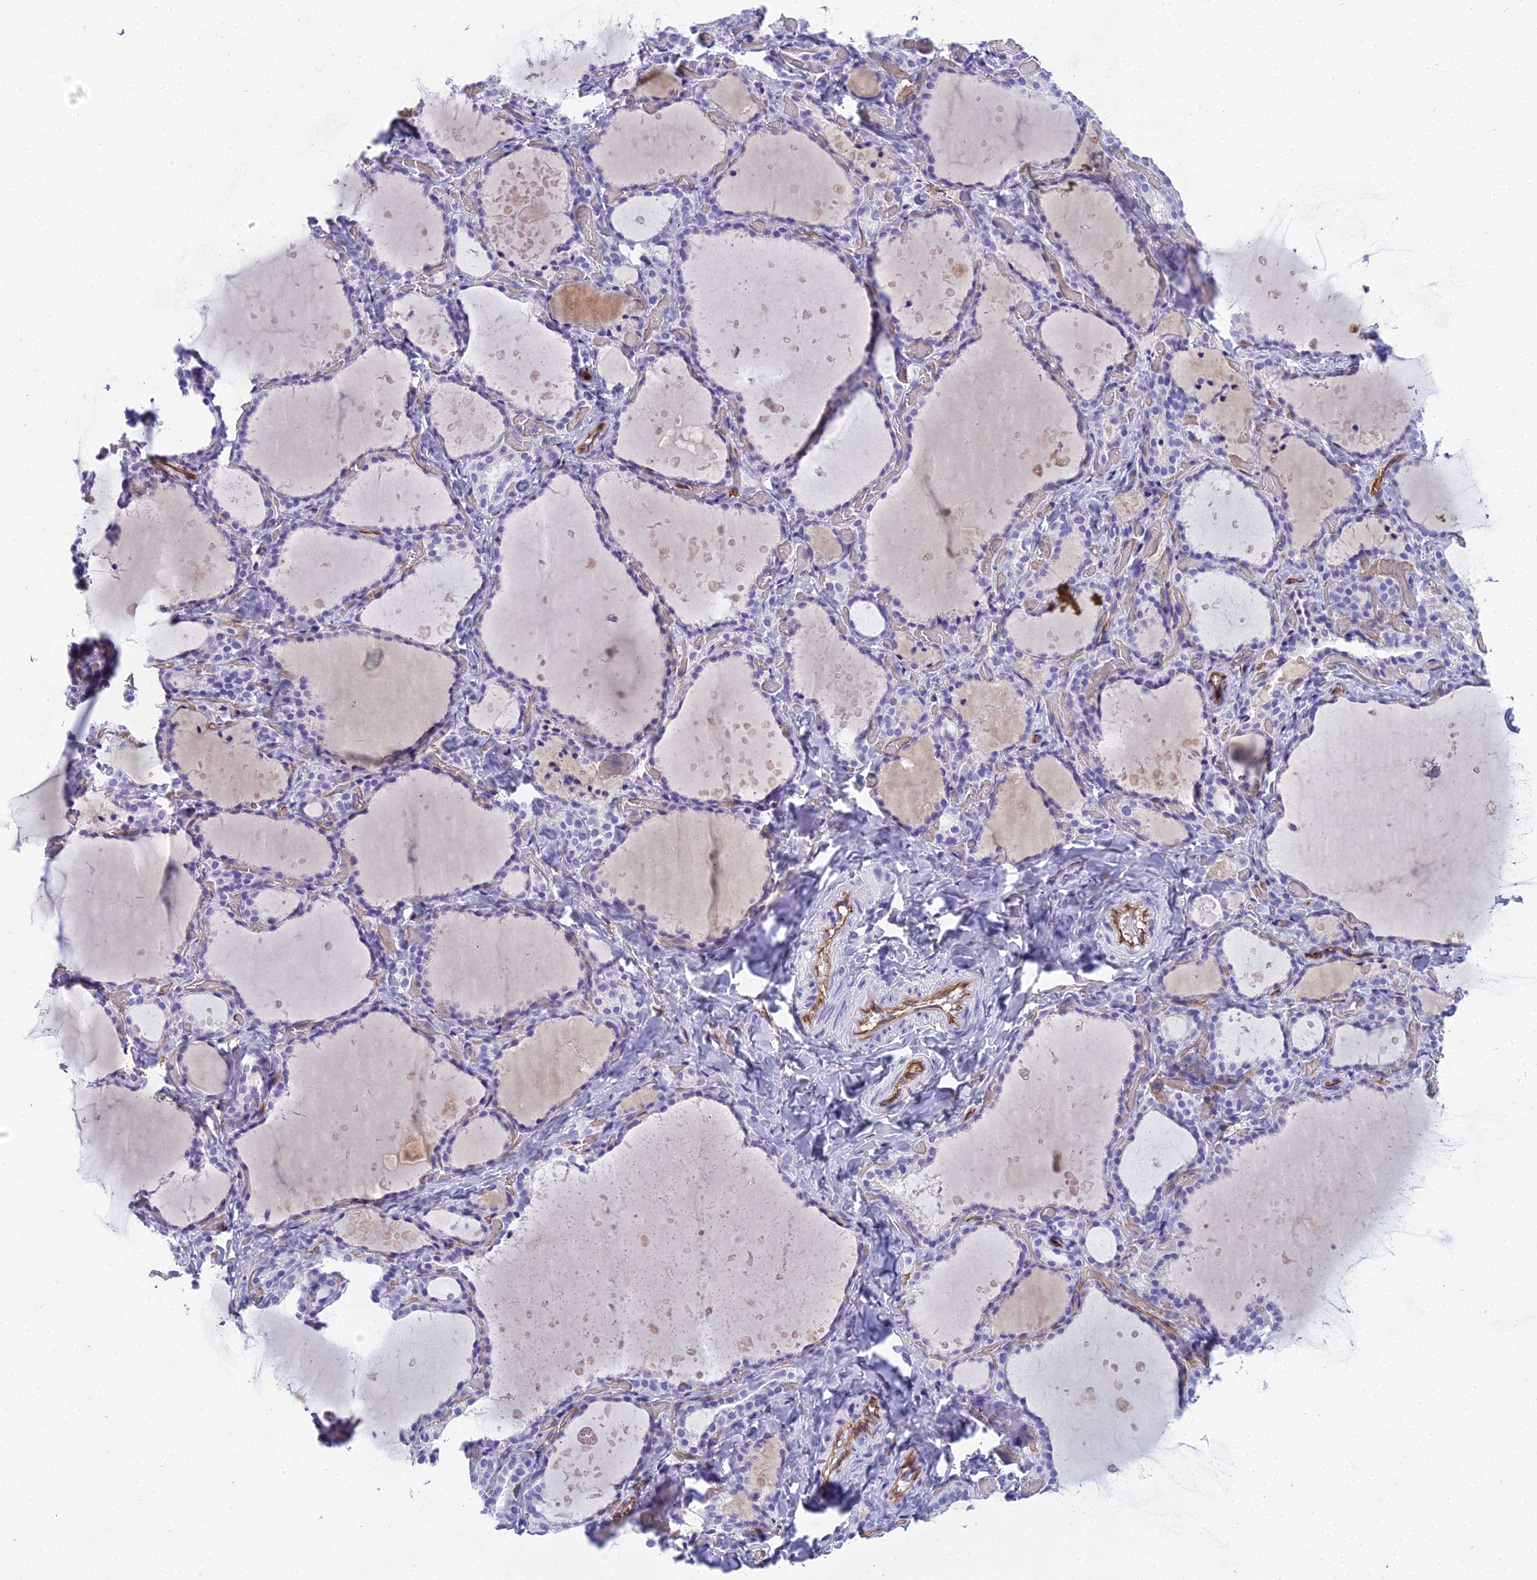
{"staining": {"intensity": "negative", "quantity": "none", "location": "none"}, "tissue": "thyroid gland", "cell_type": "Glandular cells", "image_type": "normal", "snomed": [{"axis": "morphology", "description": "Normal tissue, NOS"}, {"axis": "topography", "description": "Thyroid gland"}], "caption": "IHC of normal thyroid gland displays no expression in glandular cells. Nuclei are stained in blue.", "gene": "NINJ1", "patient": {"sex": "female", "age": 44}}